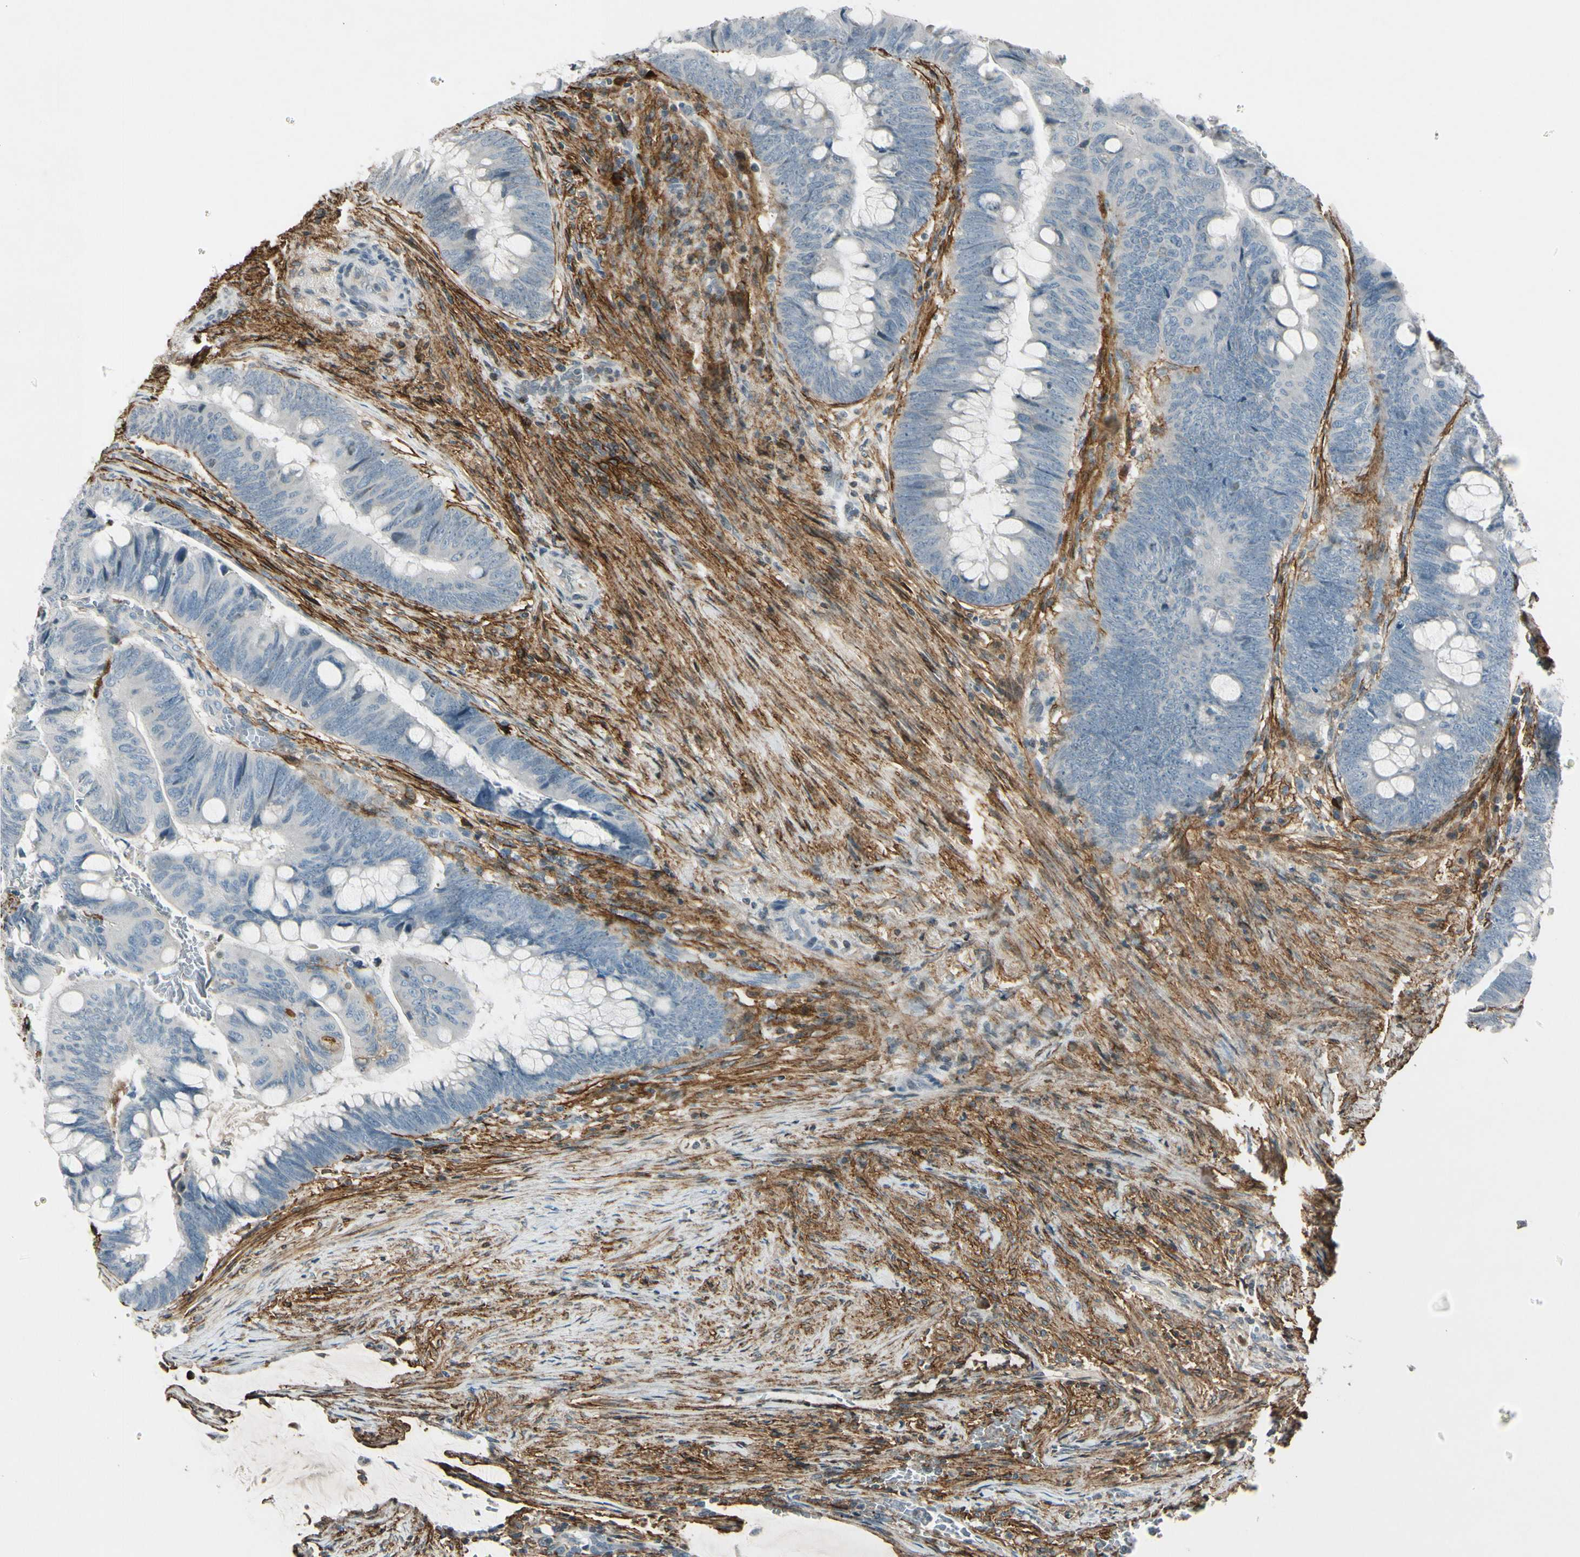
{"staining": {"intensity": "negative", "quantity": "none", "location": "none"}, "tissue": "colorectal cancer", "cell_type": "Tumor cells", "image_type": "cancer", "snomed": [{"axis": "morphology", "description": "Normal tissue, NOS"}, {"axis": "morphology", "description": "Adenocarcinoma, NOS"}, {"axis": "topography", "description": "Rectum"}, {"axis": "topography", "description": "Peripheral nerve tissue"}], "caption": "An immunohistochemistry image of colorectal cancer (adenocarcinoma) is shown. There is no staining in tumor cells of colorectal cancer (adenocarcinoma).", "gene": "PDPN", "patient": {"sex": "male", "age": 92}}